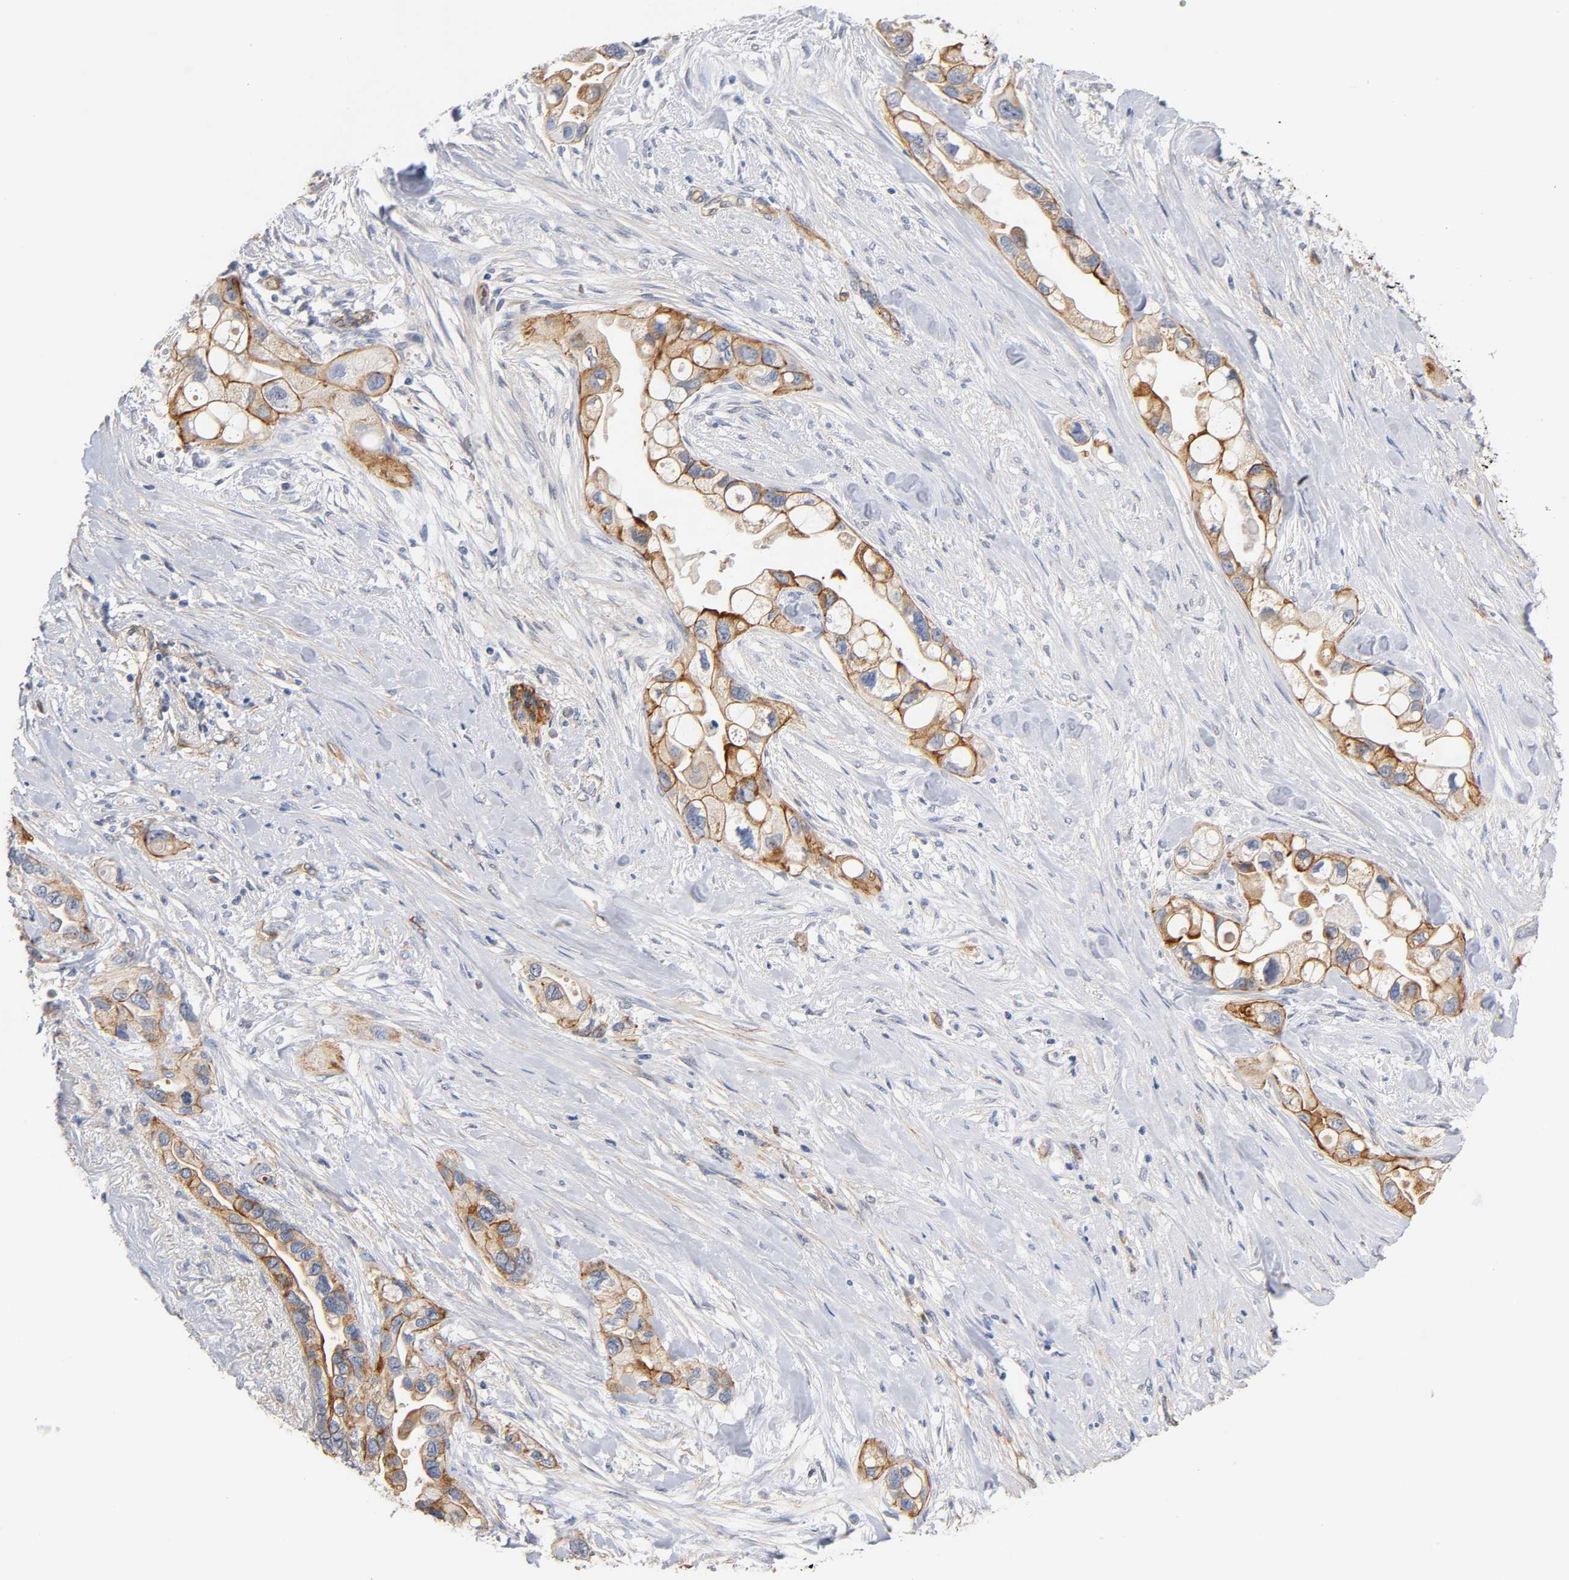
{"staining": {"intensity": "moderate", "quantity": ">75%", "location": "cytoplasmic/membranous"}, "tissue": "pancreatic cancer", "cell_type": "Tumor cells", "image_type": "cancer", "snomed": [{"axis": "morphology", "description": "Adenocarcinoma, NOS"}, {"axis": "topography", "description": "Pancreas"}], "caption": "Protein analysis of pancreatic cancer tissue reveals moderate cytoplasmic/membranous staining in approximately >75% of tumor cells.", "gene": "SPTAN1", "patient": {"sex": "female", "age": 77}}